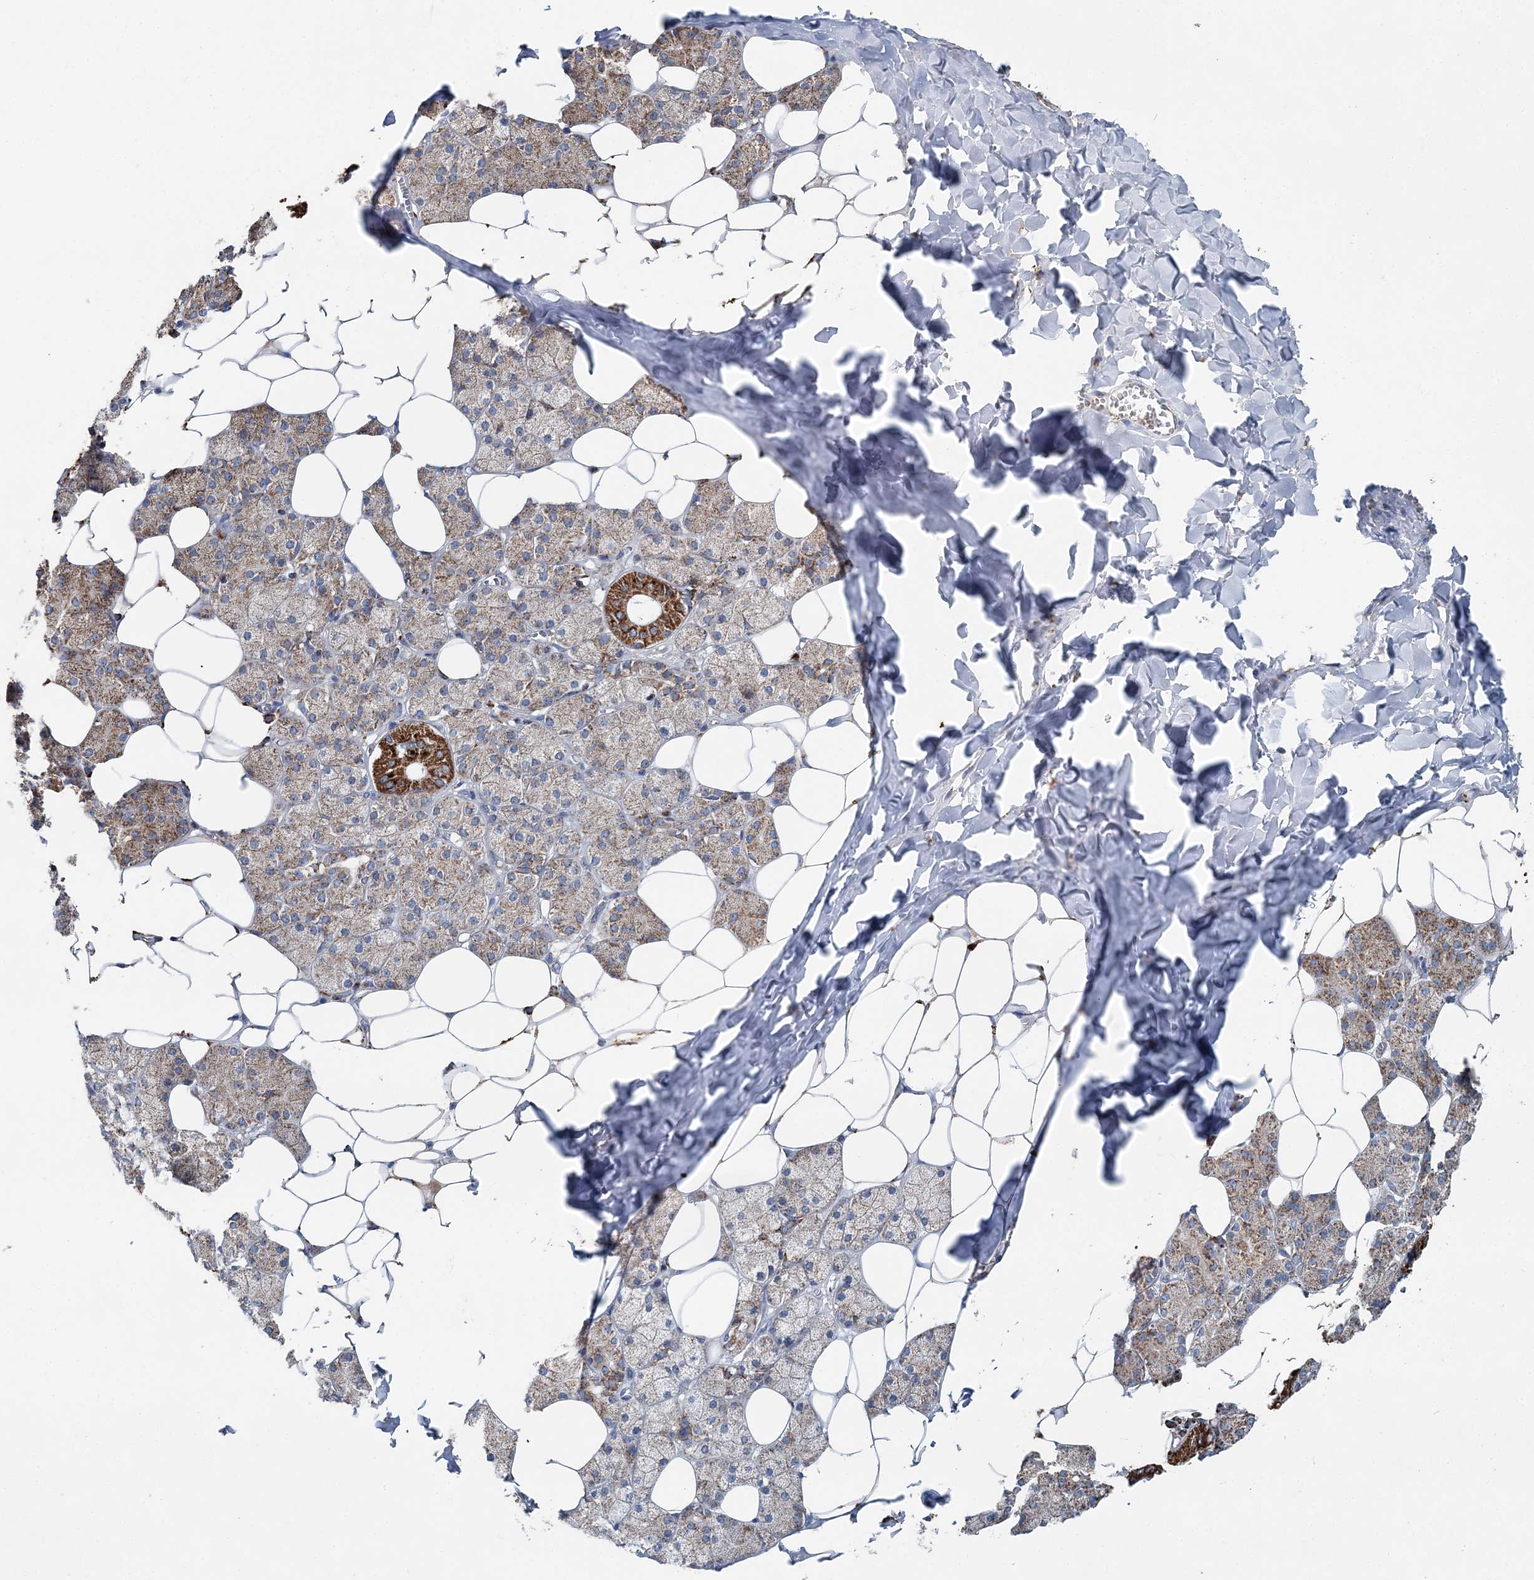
{"staining": {"intensity": "strong", "quantity": "25%-75%", "location": "cytoplasmic/membranous"}, "tissue": "salivary gland", "cell_type": "Glandular cells", "image_type": "normal", "snomed": [{"axis": "morphology", "description": "Normal tissue, NOS"}, {"axis": "topography", "description": "Salivary gland"}], "caption": "Glandular cells demonstrate high levels of strong cytoplasmic/membranous staining in approximately 25%-75% of cells in unremarkable salivary gland.", "gene": "SPAG16", "patient": {"sex": "female", "age": 33}}